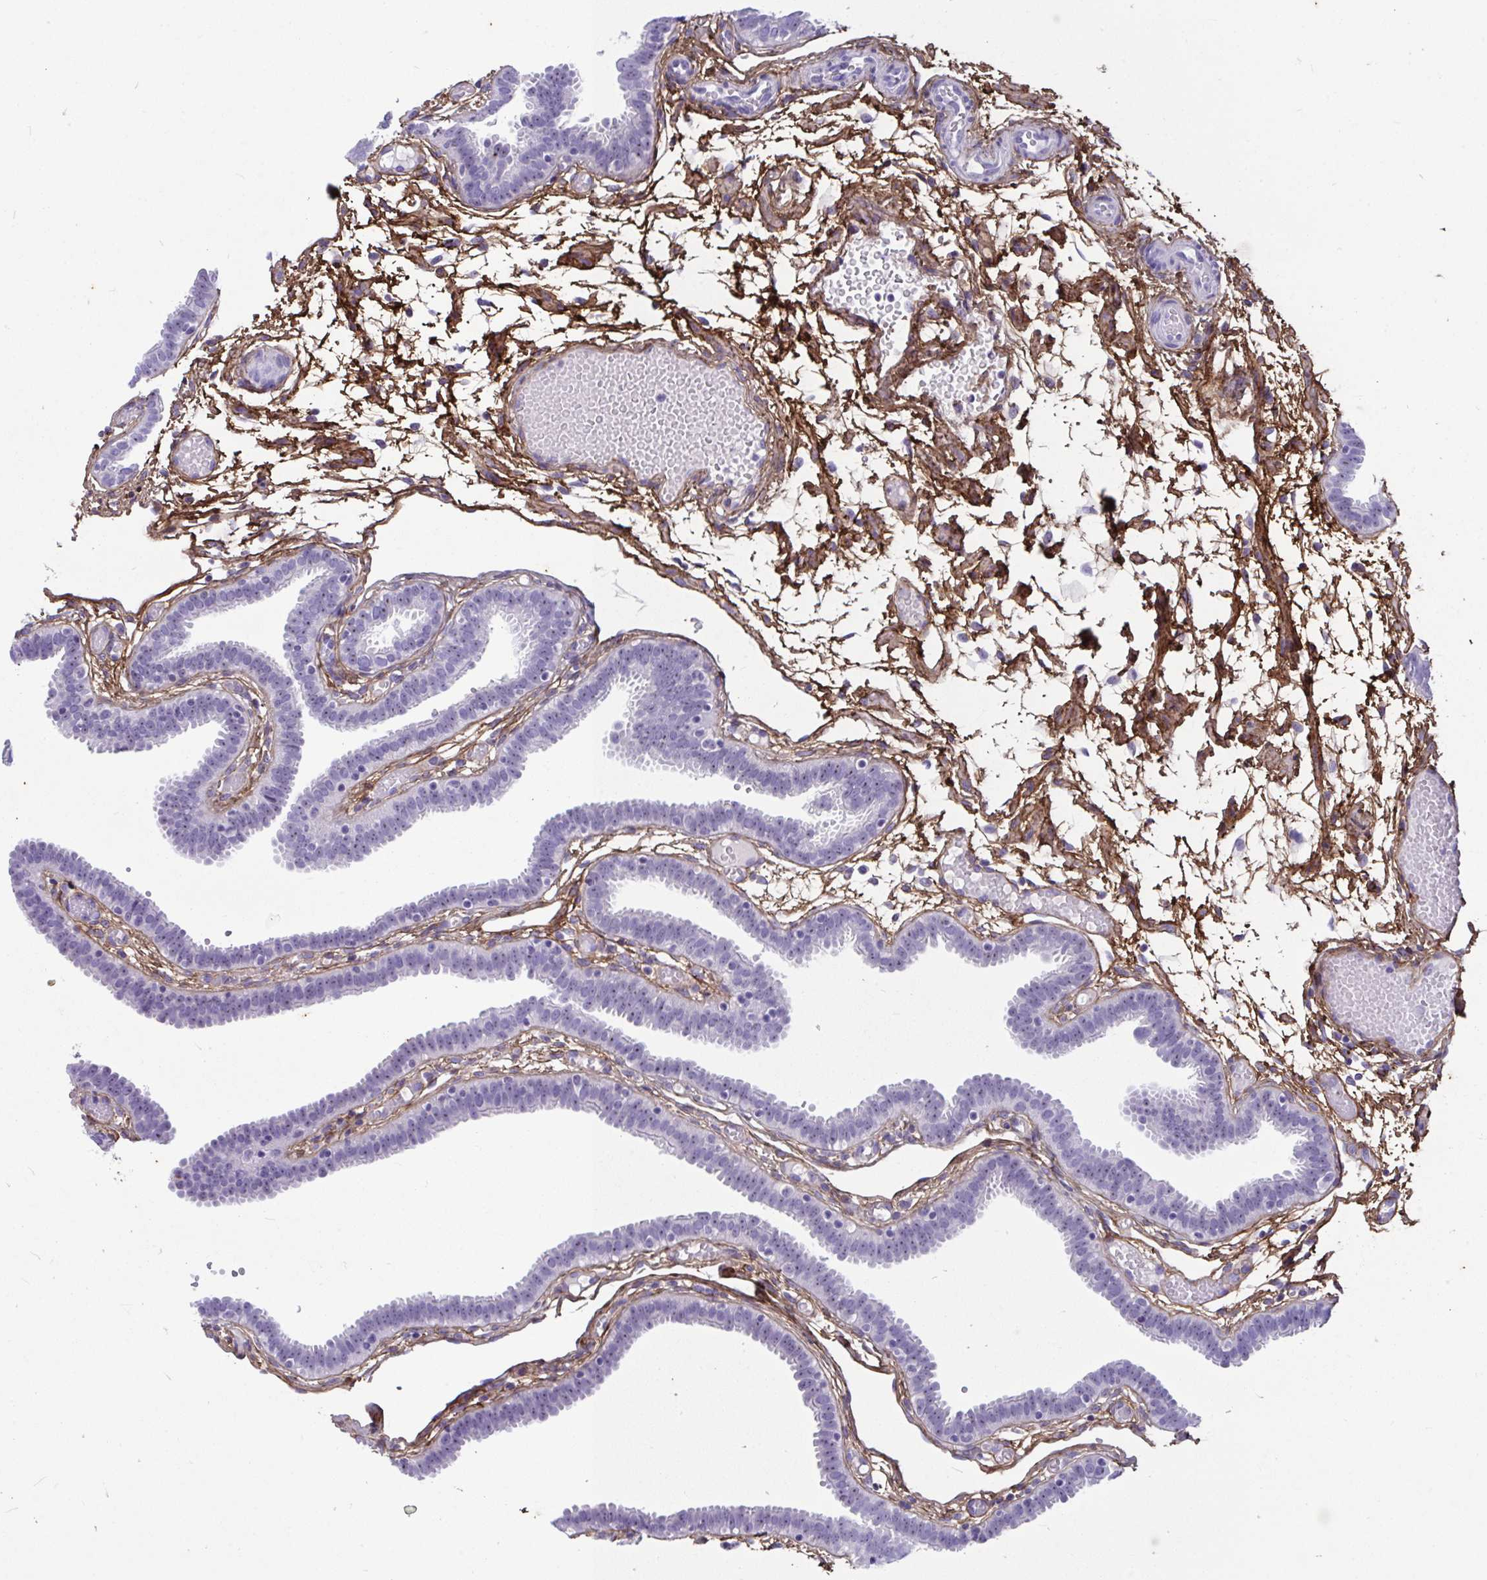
{"staining": {"intensity": "negative", "quantity": "none", "location": "none"}, "tissue": "fallopian tube", "cell_type": "Glandular cells", "image_type": "normal", "snomed": [{"axis": "morphology", "description": "Normal tissue, NOS"}, {"axis": "topography", "description": "Fallopian tube"}], "caption": "The immunohistochemistry image has no significant expression in glandular cells of fallopian tube. (Stains: DAB (3,3'-diaminobenzidine) immunohistochemistry with hematoxylin counter stain, Microscopy: brightfield microscopy at high magnification).", "gene": "LHFPL6", "patient": {"sex": "female", "age": 37}}